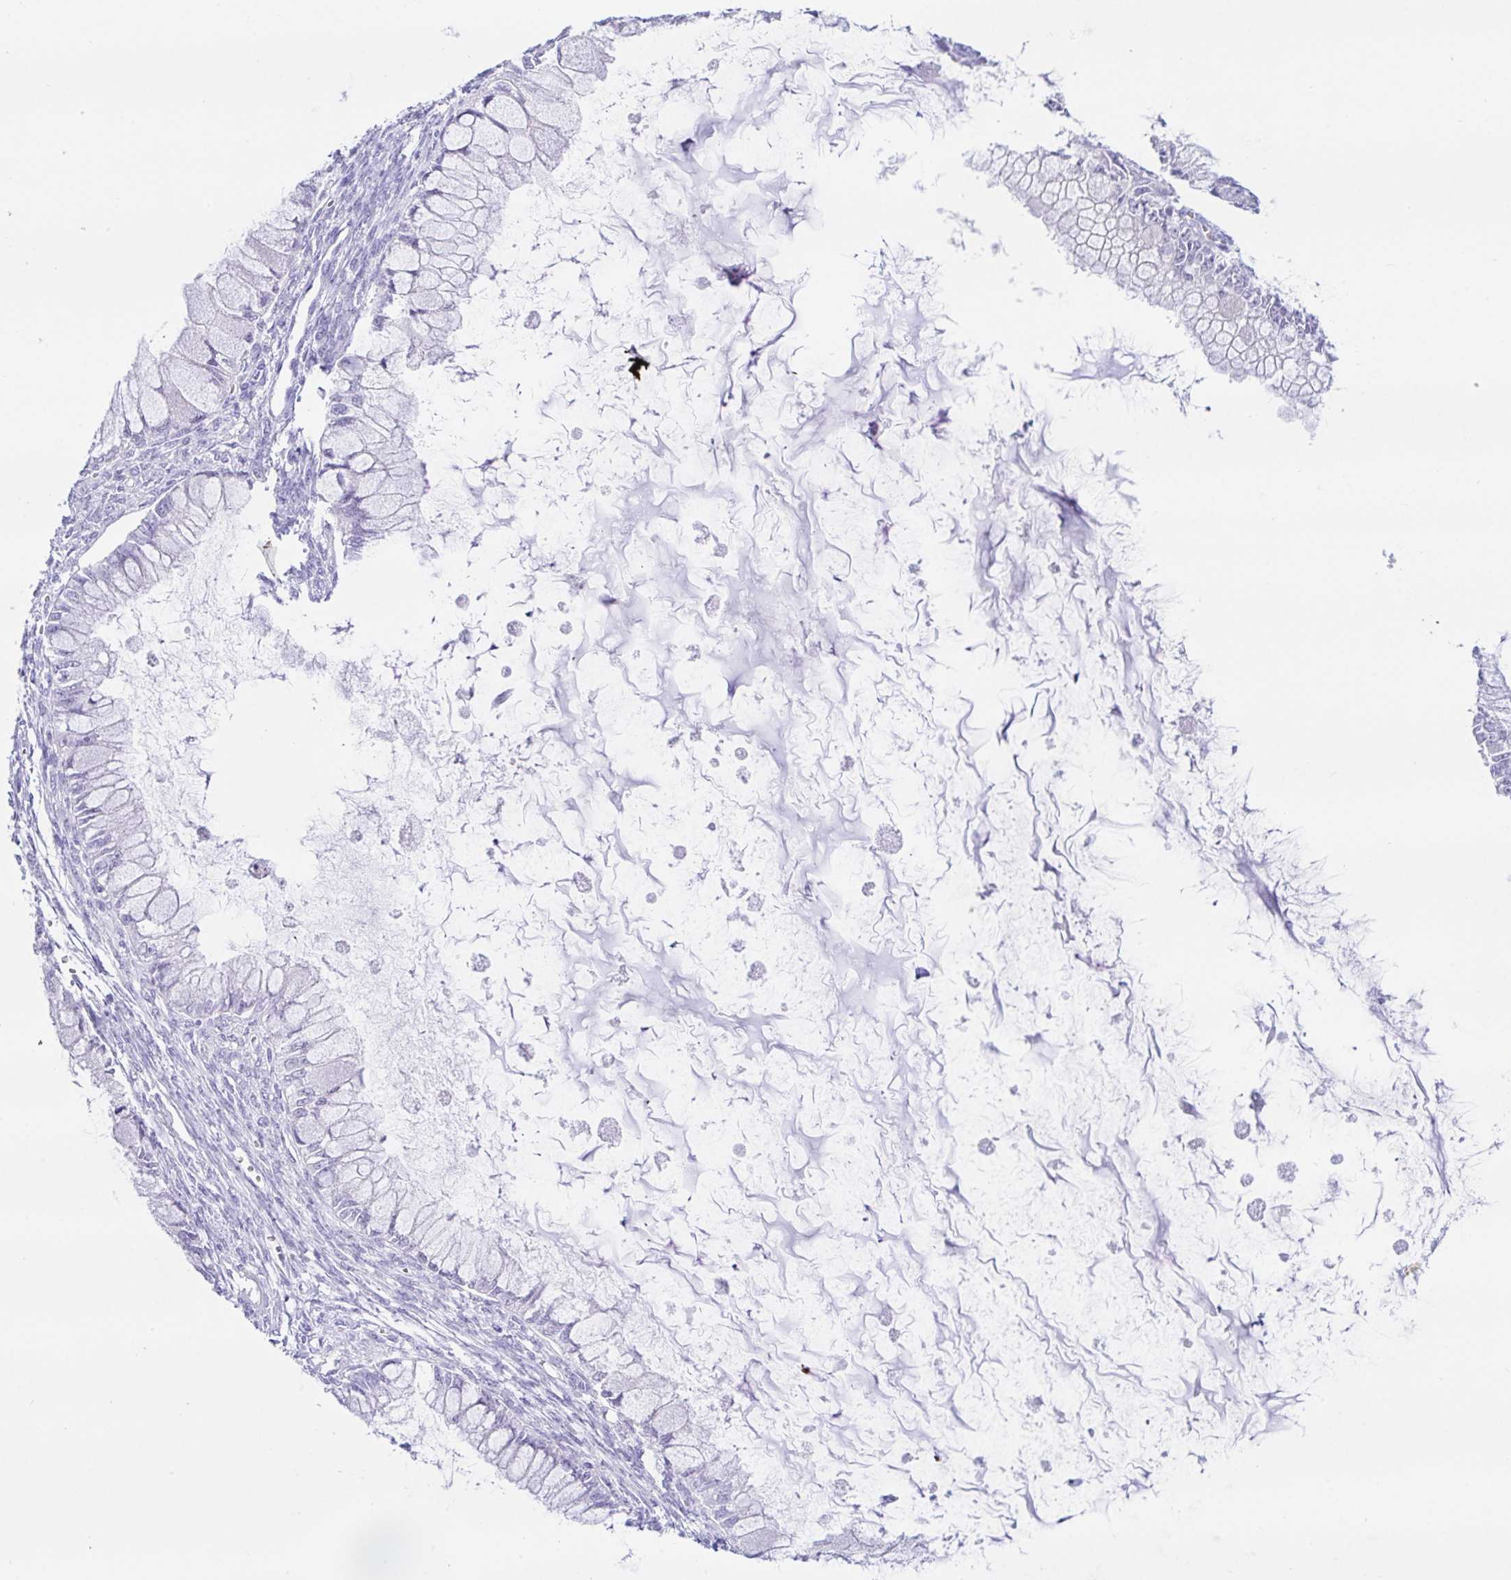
{"staining": {"intensity": "negative", "quantity": "none", "location": "none"}, "tissue": "ovarian cancer", "cell_type": "Tumor cells", "image_type": "cancer", "snomed": [{"axis": "morphology", "description": "Cystadenocarcinoma, mucinous, NOS"}, {"axis": "topography", "description": "Ovary"}], "caption": "Immunohistochemistry (IHC) micrograph of human ovarian cancer stained for a protein (brown), which exhibits no expression in tumor cells.", "gene": "PAX8", "patient": {"sex": "female", "age": 34}}